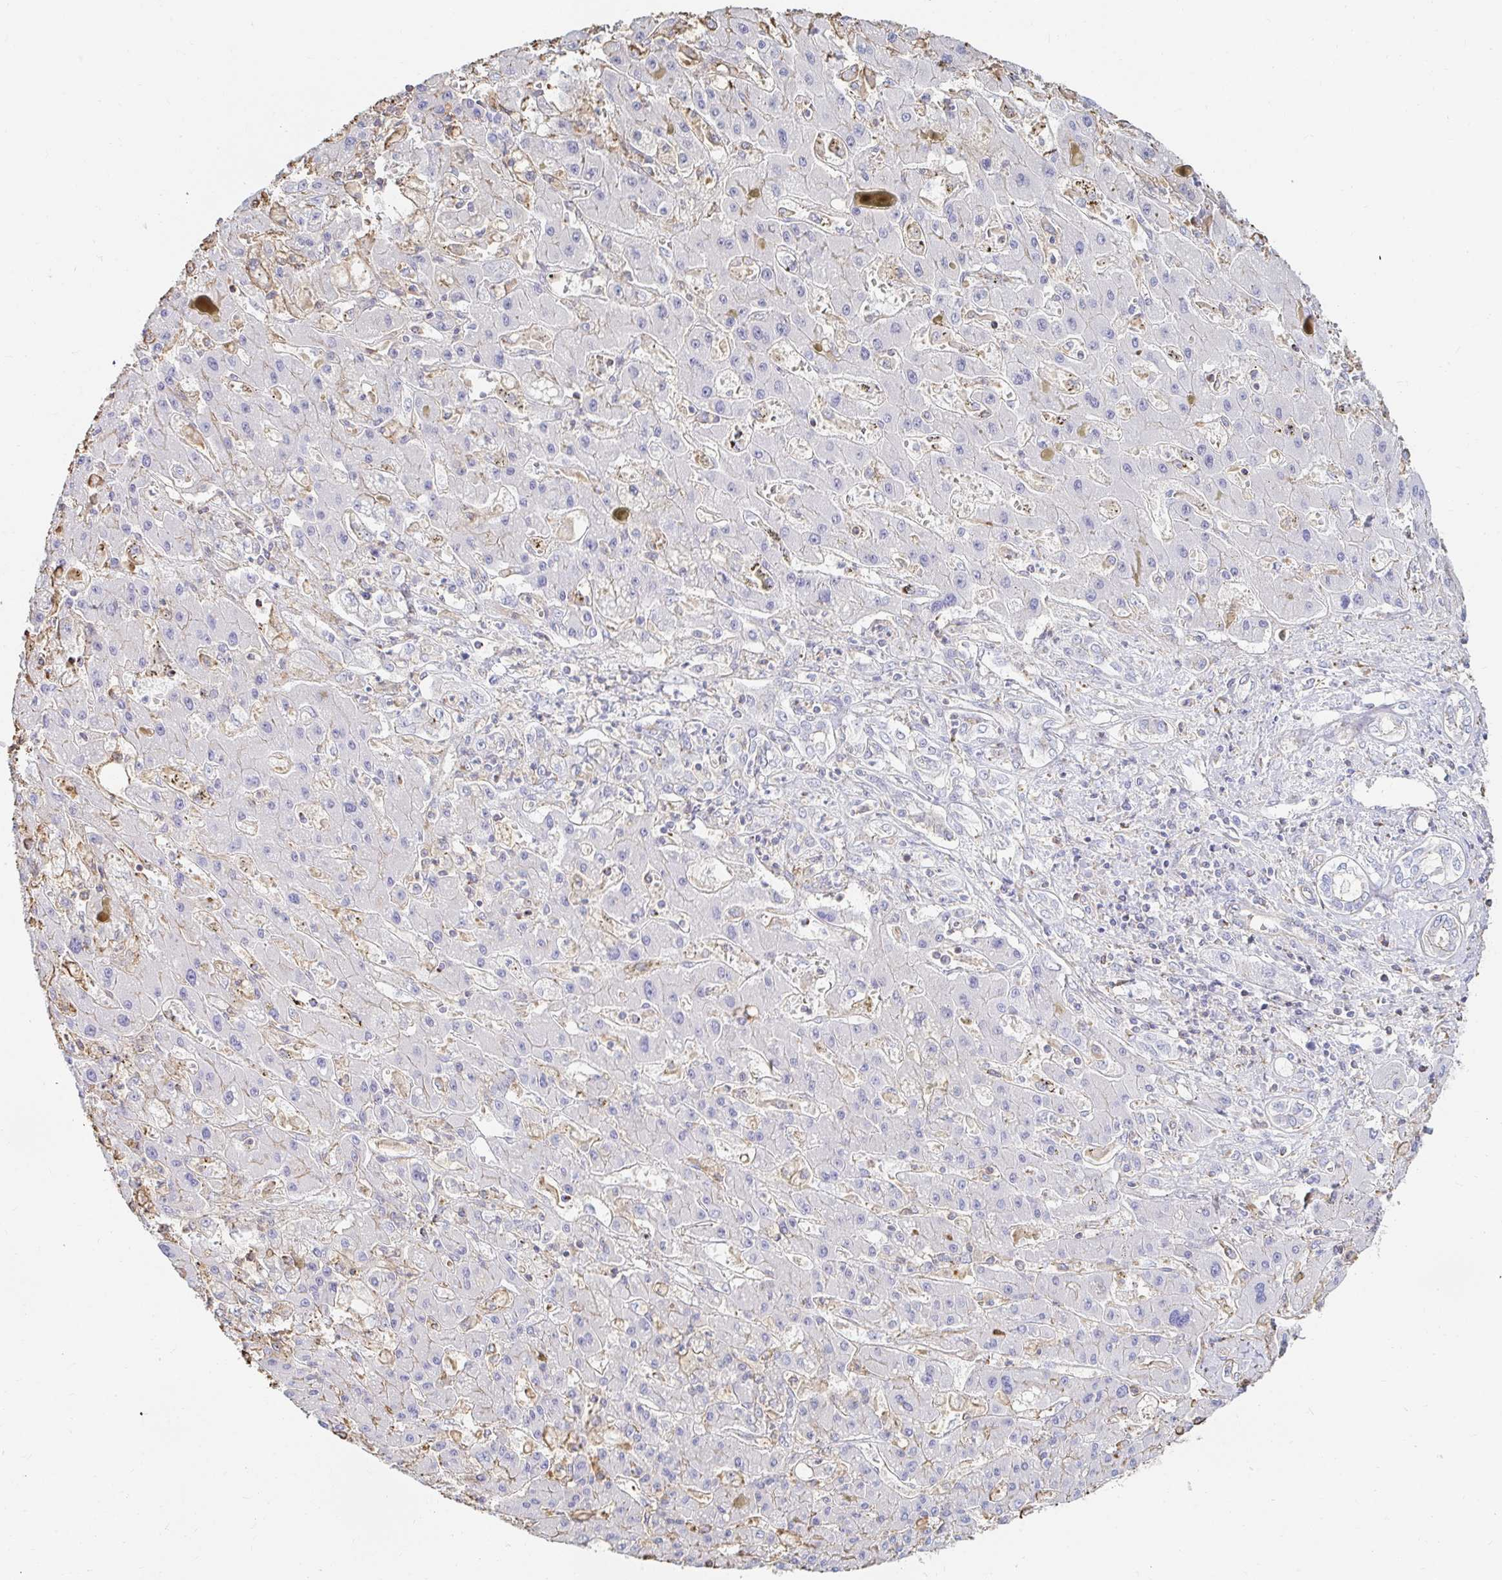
{"staining": {"intensity": "moderate", "quantity": "<25%", "location": "cytoplasmic/membranous"}, "tissue": "liver cancer", "cell_type": "Tumor cells", "image_type": "cancer", "snomed": [{"axis": "morphology", "description": "Cholangiocarcinoma"}, {"axis": "topography", "description": "Liver"}], "caption": "Brown immunohistochemical staining in liver cholangiocarcinoma demonstrates moderate cytoplasmic/membranous staining in approximately <25% of tumor cells.", "gene": "PTPN14", "patient": {"sex": "male", "age": 67}}